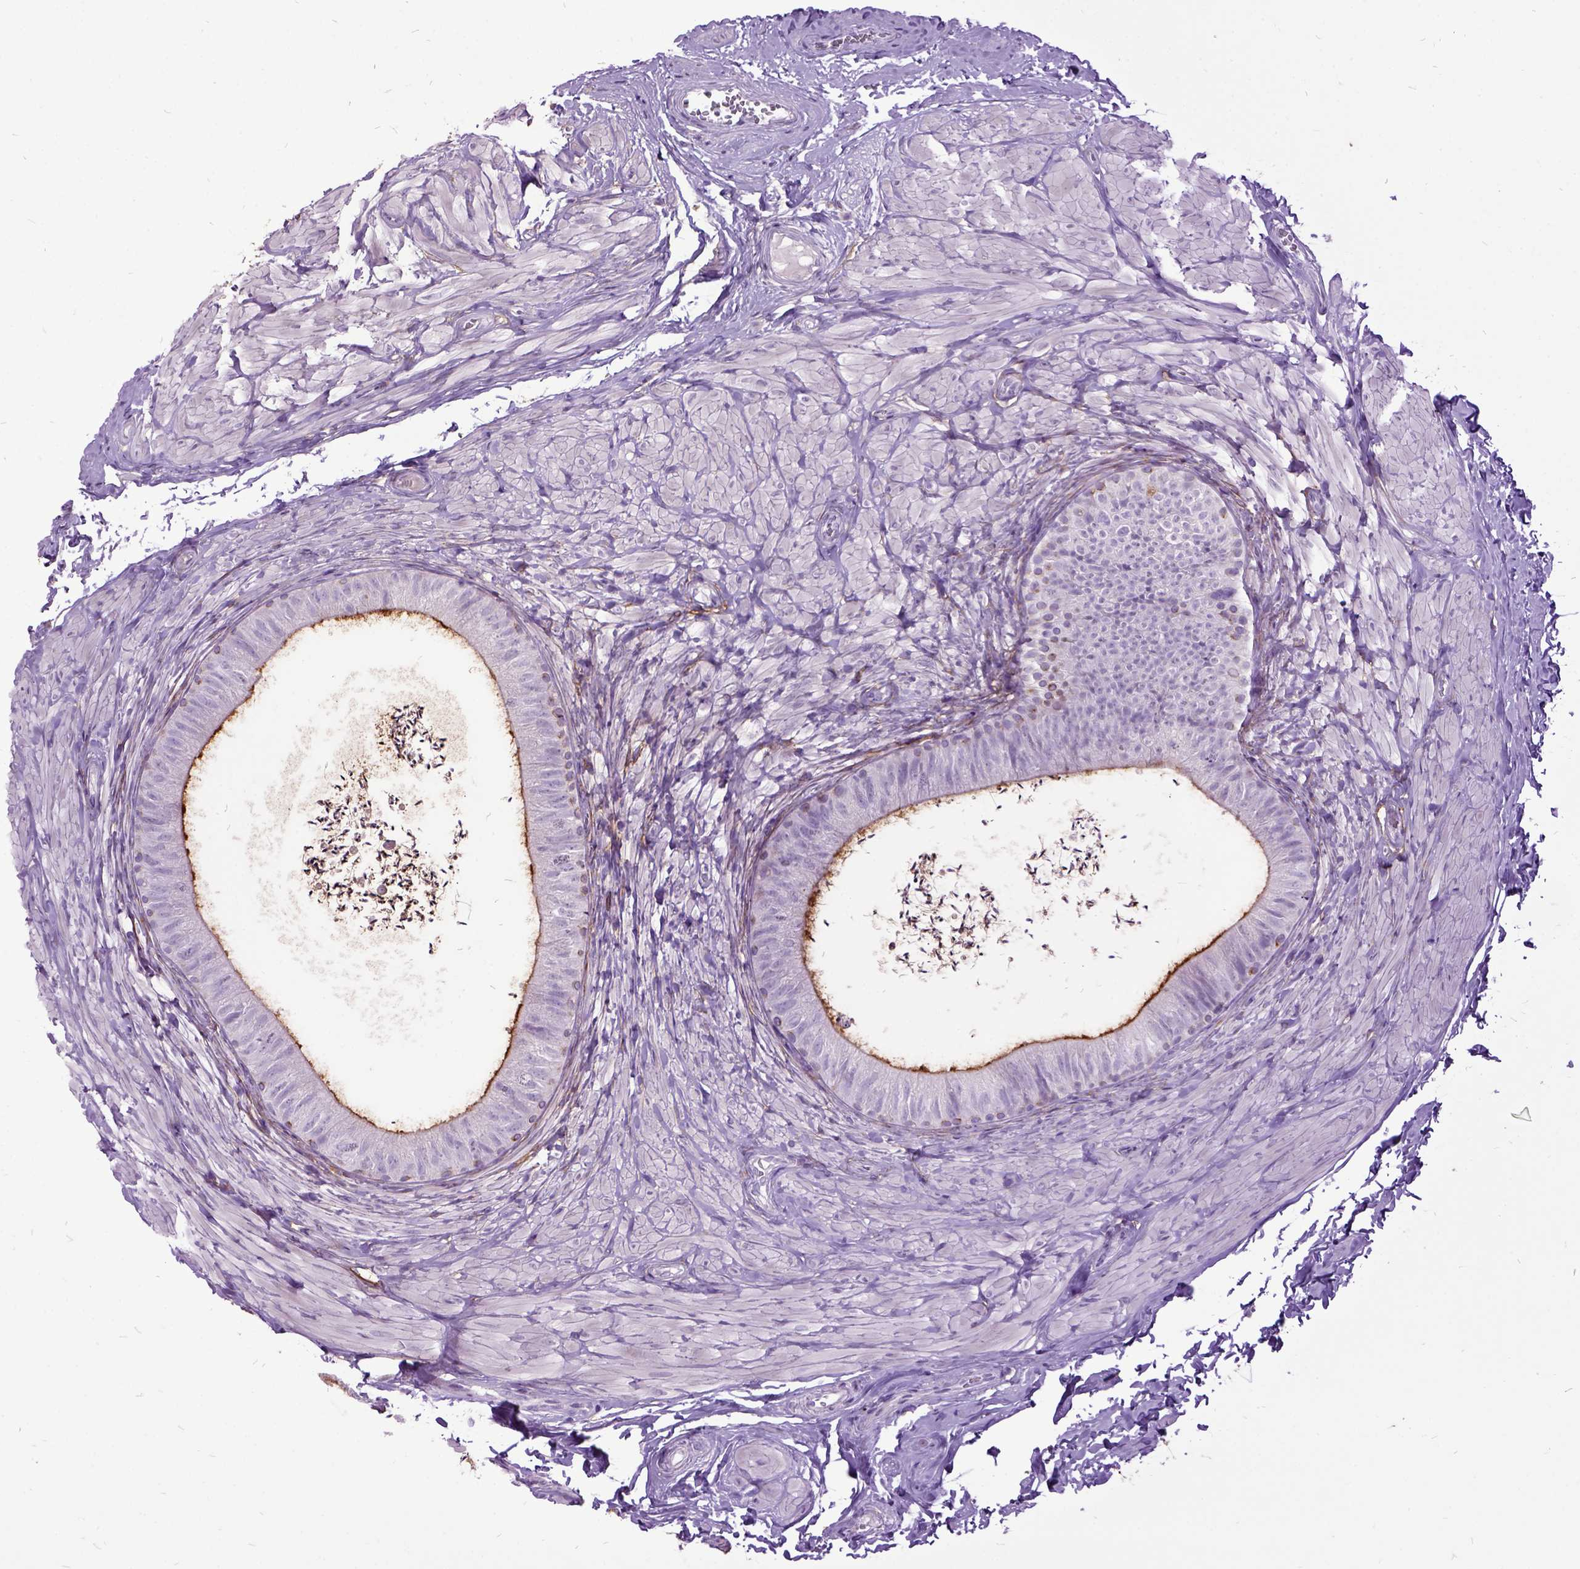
{"staining": {"intensity": "strong", "quantity": ">75%", "location": "cytoplasmic/membranous"}, "tissue": "epididymis", "cell_type": "Glandular cells", "image_type": "normal", "snomed": [{"axis": "morphology", "description": "Normal tissue, NOS"}, {"axis": "topography", "description": "Epididymis, spermatic cord, NOS"}, {"axis": "topography", "description": "Epididymis"}, {"axis": "topography", "description": "Peripheral nerve tissue"}], "caption": "A histopathology image showing strong cytoplasmic/membranous expression in about >75% of glandular cells in unremarkable epididymis, as visualized by brown immunohistochemical staining.", "gene": "MME", "patient": {"sex": "male", "age": 29}}